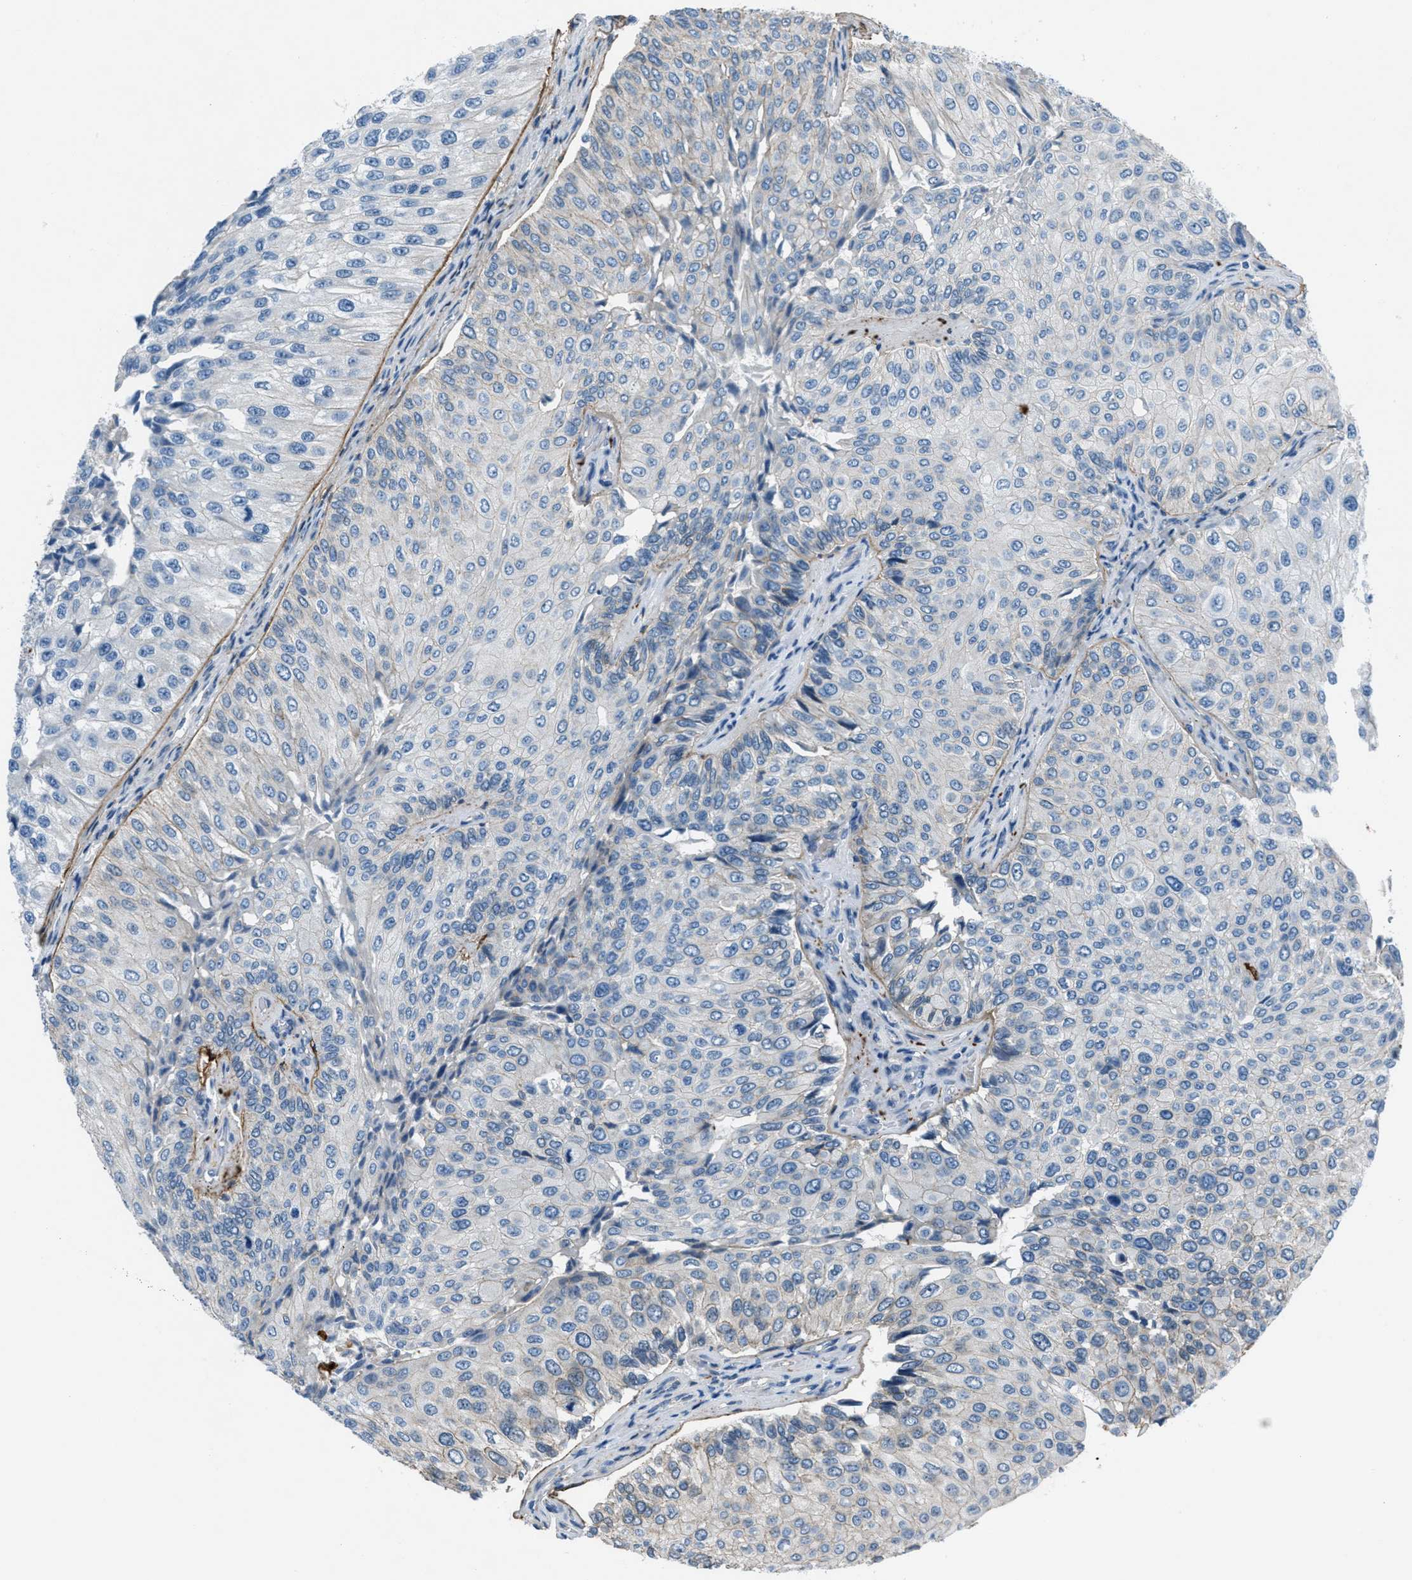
{"staining": {"intensity": "negative", "quantity": "none", "location": "none"}, "tissue": "urothelial cancer", "cell_type": "Tumor cells", "image_type": "cancer", "snomed": [{"axis": "morphology", "description": "Urothelial carcinoma, High grade"}, {"axis": "topography", "description": "Kidney"}, {"axis": "topography", "description": "Urinary bladder"}], "caption": "An IHC photomicrograph of urothelial cancer is shown. There is no staining in tumor cells of urothelial cancer. (DAB immunohistochemistry, high magnification).", "gene": "FBN1", "patient": {"sex": "male", "age": 77}}